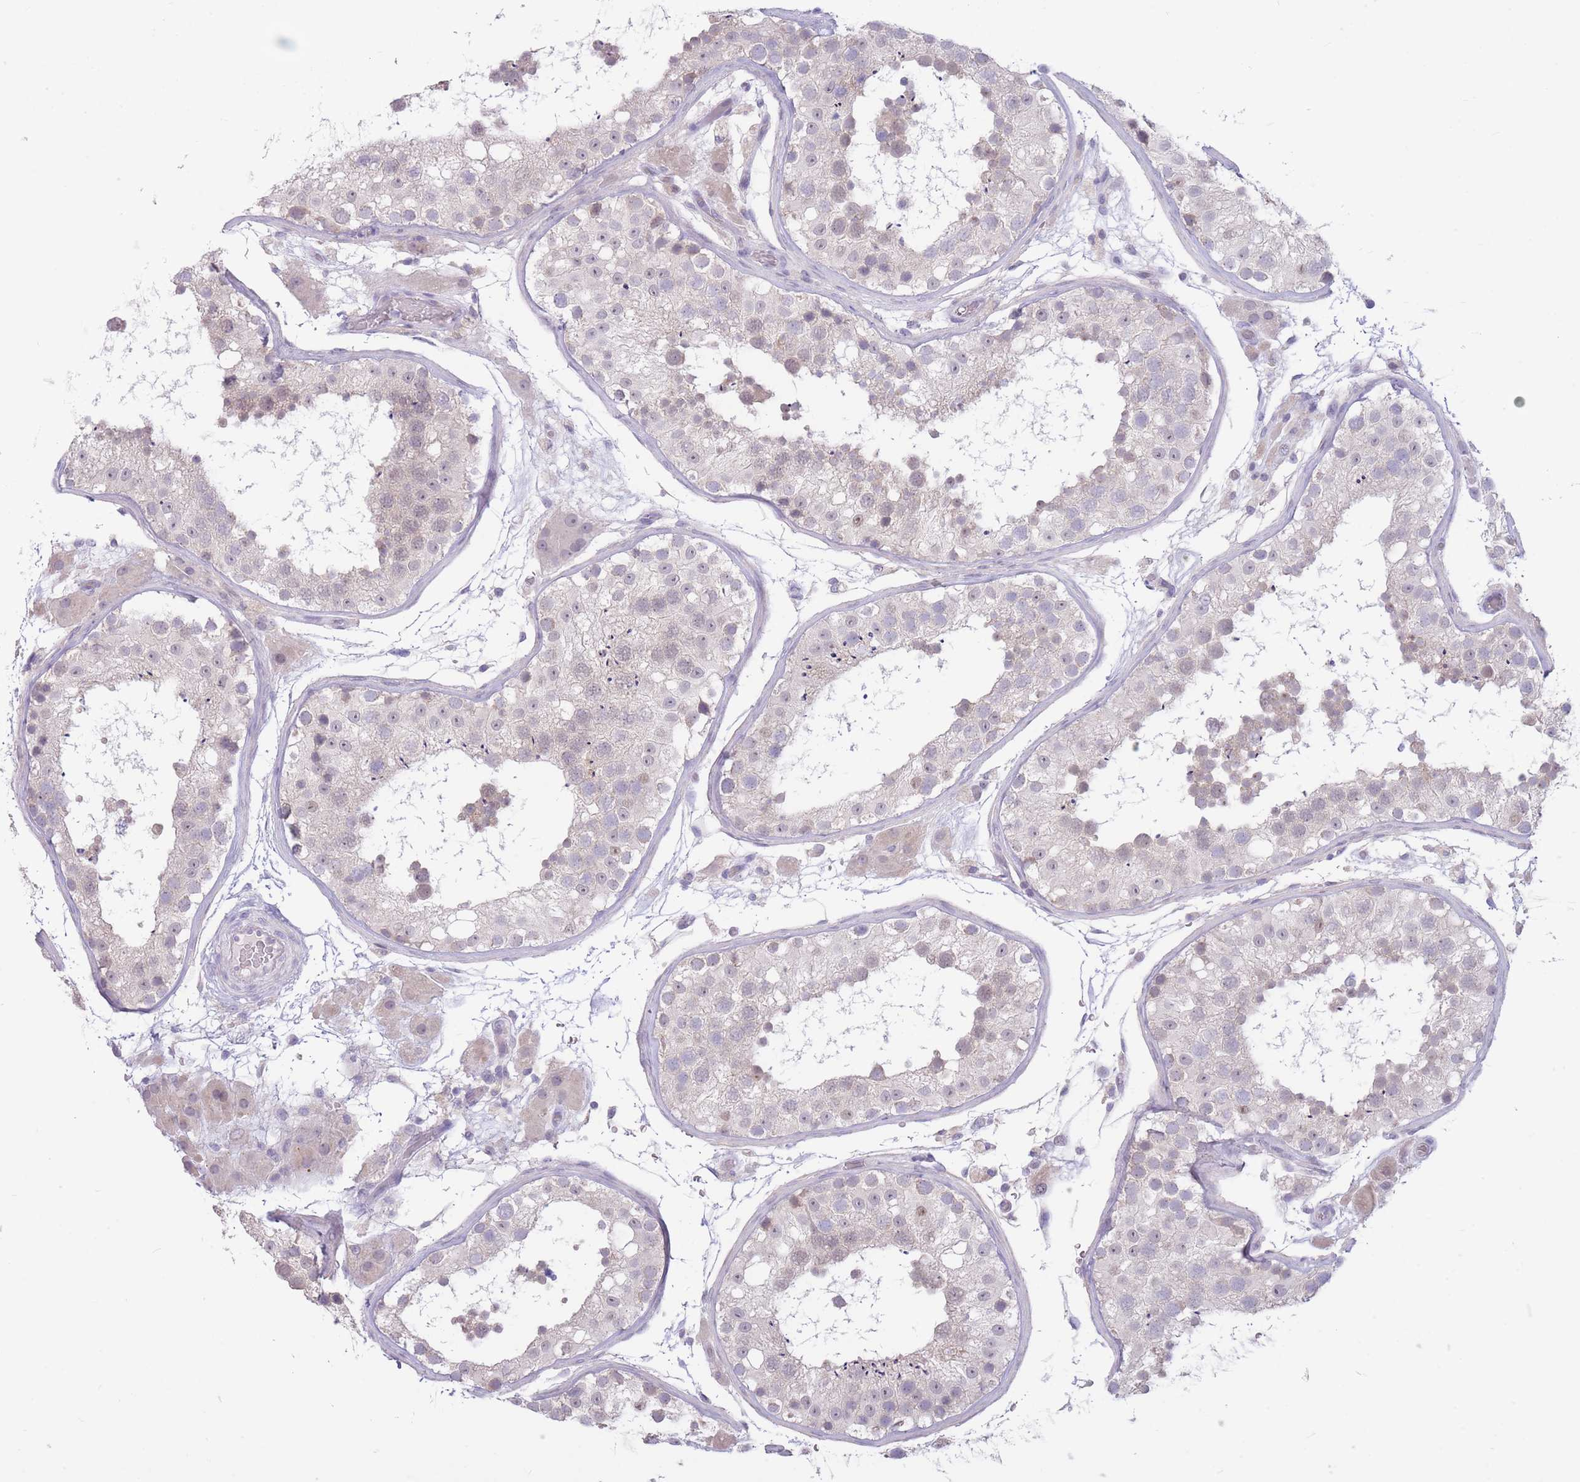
{"staining": {"intensity": "weak", "quantity": "25%-75%", "location": "nuclear"}, "tissue": "testis", "cell_type": "Cells in seminiferous ducts", "image_type": "normal", "snomed": [{"axis": "morphology", "description": "Normal tissue, NOS"}, {"axis": "topography", "description": "Testis"}], "caption": "The histopathology image exhibits staining of unremarkable testis, revealing weak nuclear protein expression (brown color) within cells in seminiferous ducts.", "gene": "FBXO46", "patient": {"sex": "male", "age": 26}}